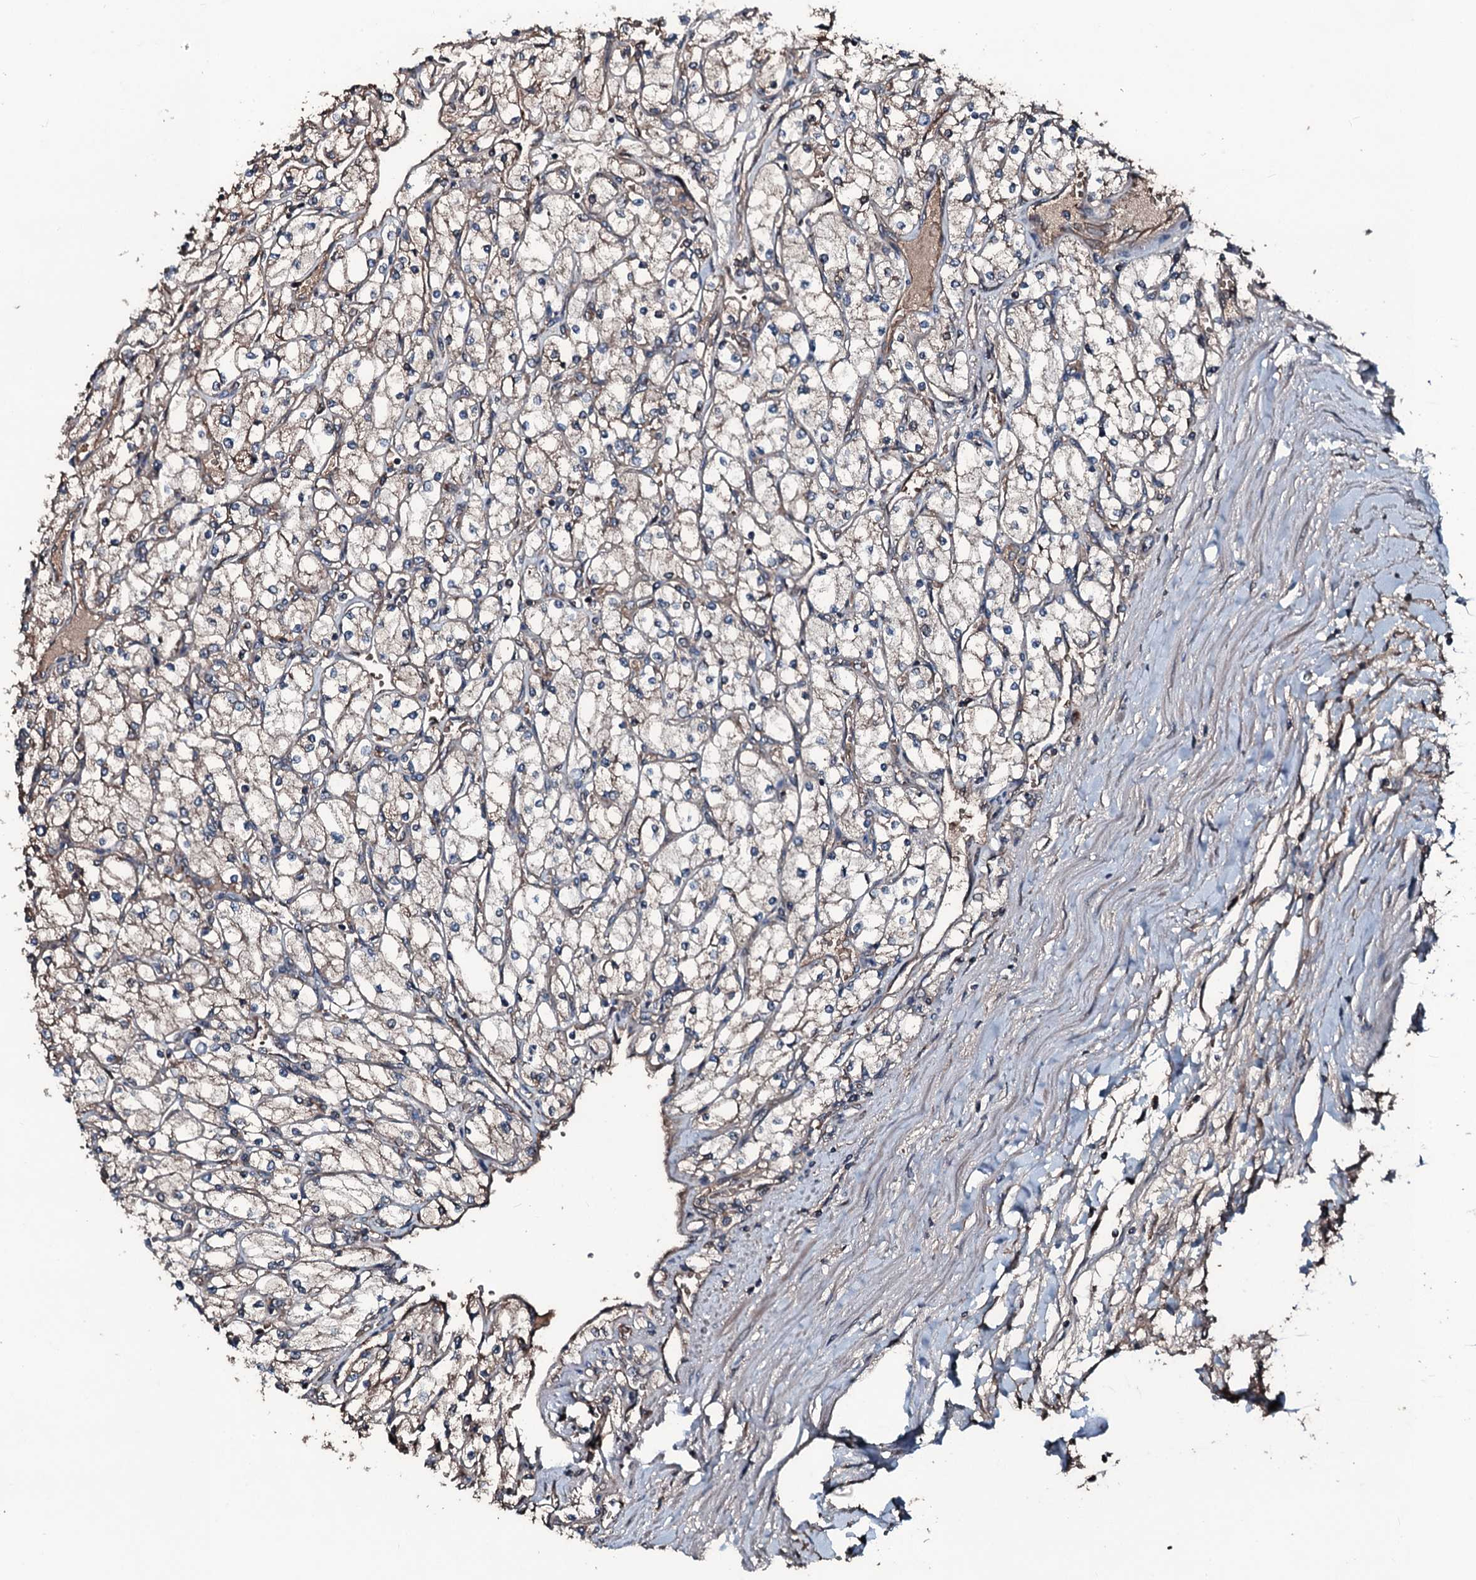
{"staining": {"intensity": "weak", "quantity": "25%-75%", "location": "cytoplasmic/membranous"}, "tissue": "renal cancer", "cell_type": "Tumor cells", "image_type": "cancer", "snomed": [{"axis": "morphology", "description": "Adenocarcinoma, NOS"}, {"axis": "topography", "description": "Kidney"}], "caption": "Renal cancer was stained to show a protein in brown. There is low levels of weak cytoplasmic/membranous staining in approximately 25%-75% of tumor cells.", "gene": "AARS1", "patient": {"sex": "male", "age": 80}}